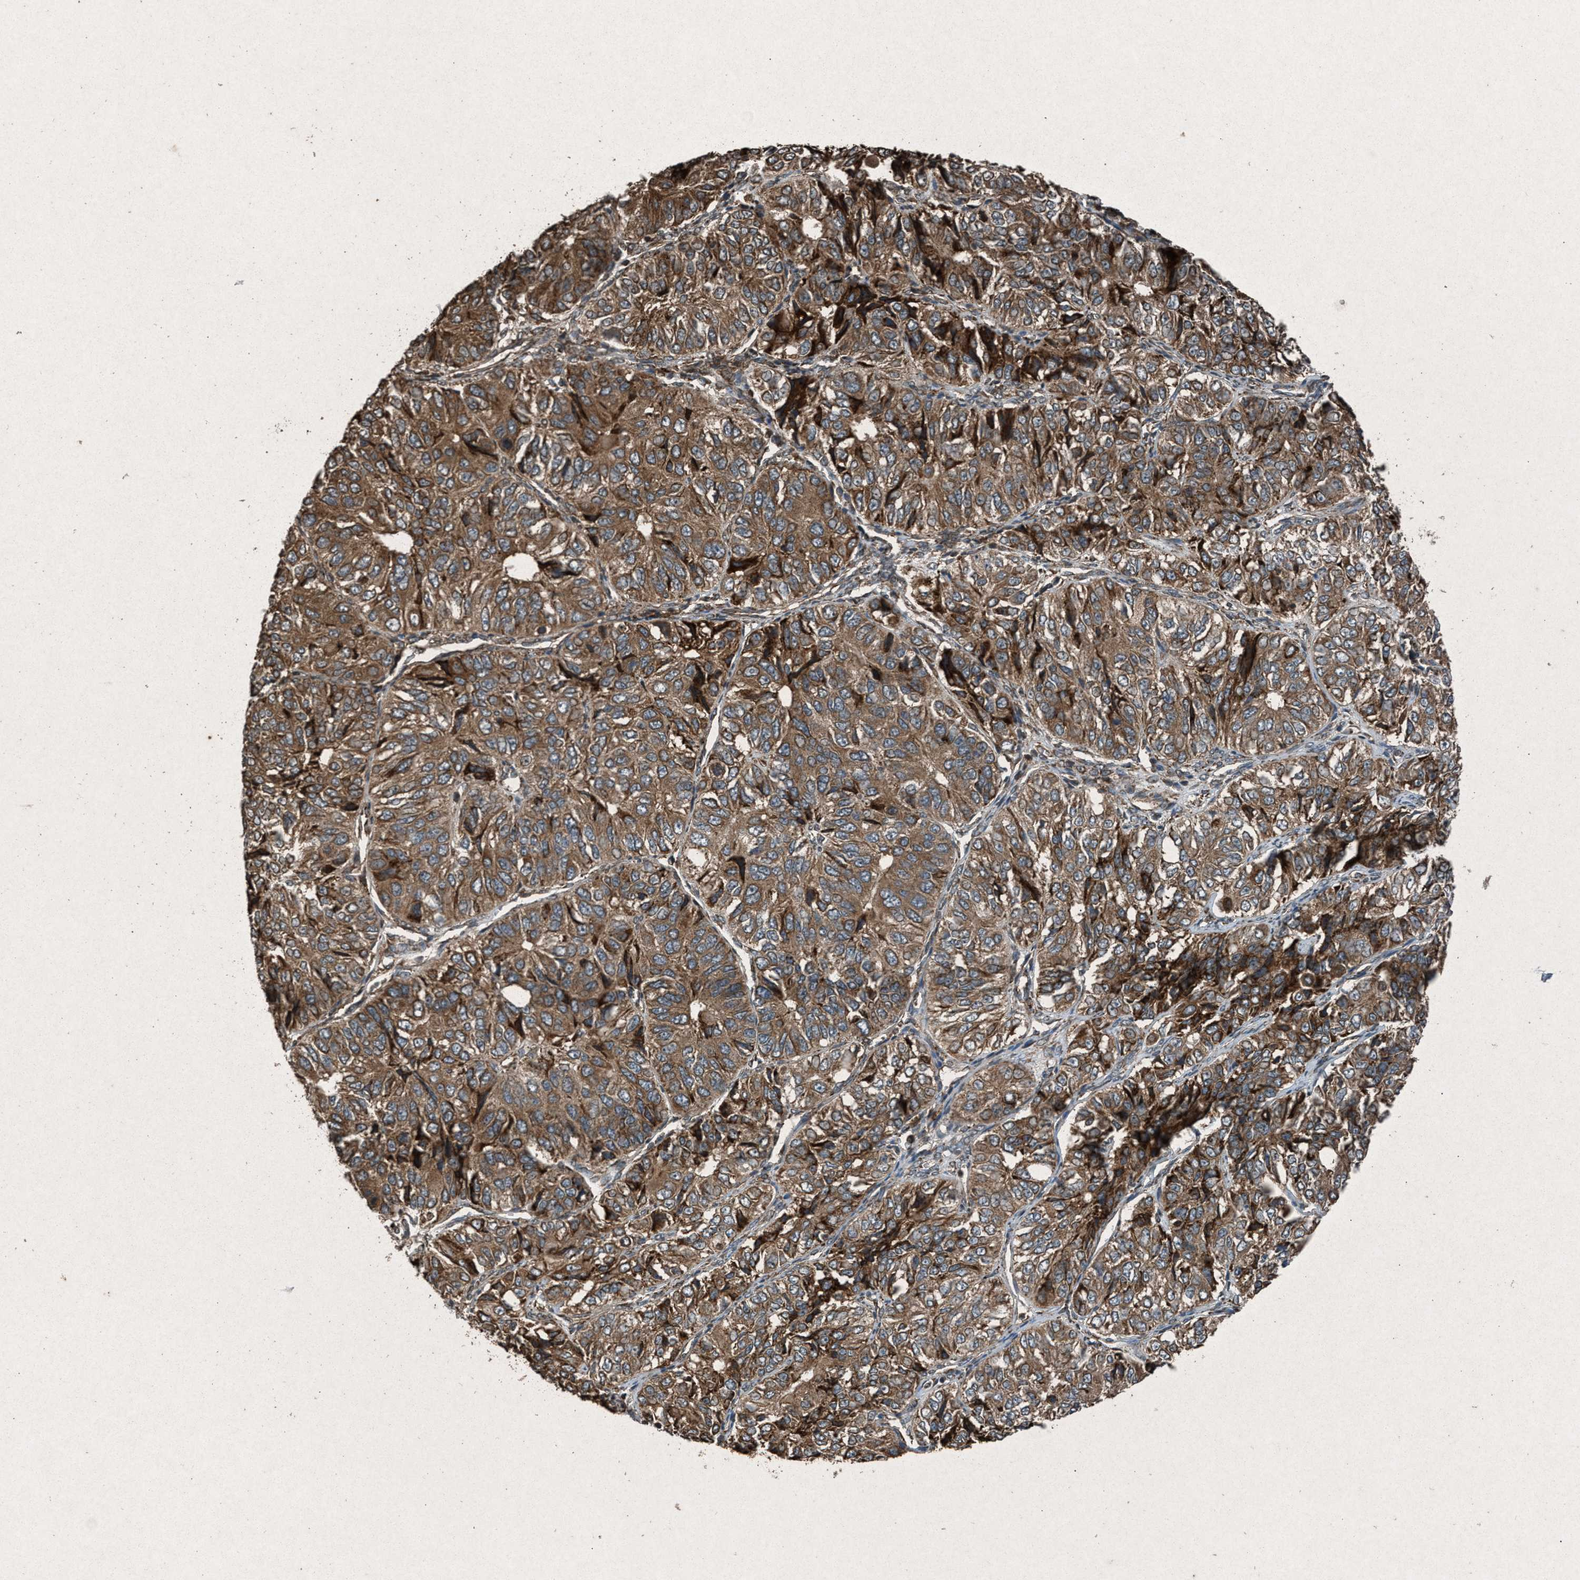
{"staining": {"intensity": "moderate", "quantity": ">75%", "location": "cytoplasmic/membranous"}, "tissue": "ovarian cancer", "cell_type": "Tumor cells", "image_type": "cancer", "snomed": [{"axis": "morphology", "description": "Carcinoma, endometroid"}, {"axis": "topography", "description": "Ovary"}], "caption": "Immunohistochemistry histopathology image of neoplastic tissue: human ovarian endometroid carcinoma stained using IHC demonstrates medium levels of moderate protein expression localized specifically in the cytoplasmic/membranous of tumor cells, appearing as a cytoplasmic/membranous brown color.", "gene": "CALR", "patient": {"sex": "female", "age": 51}}